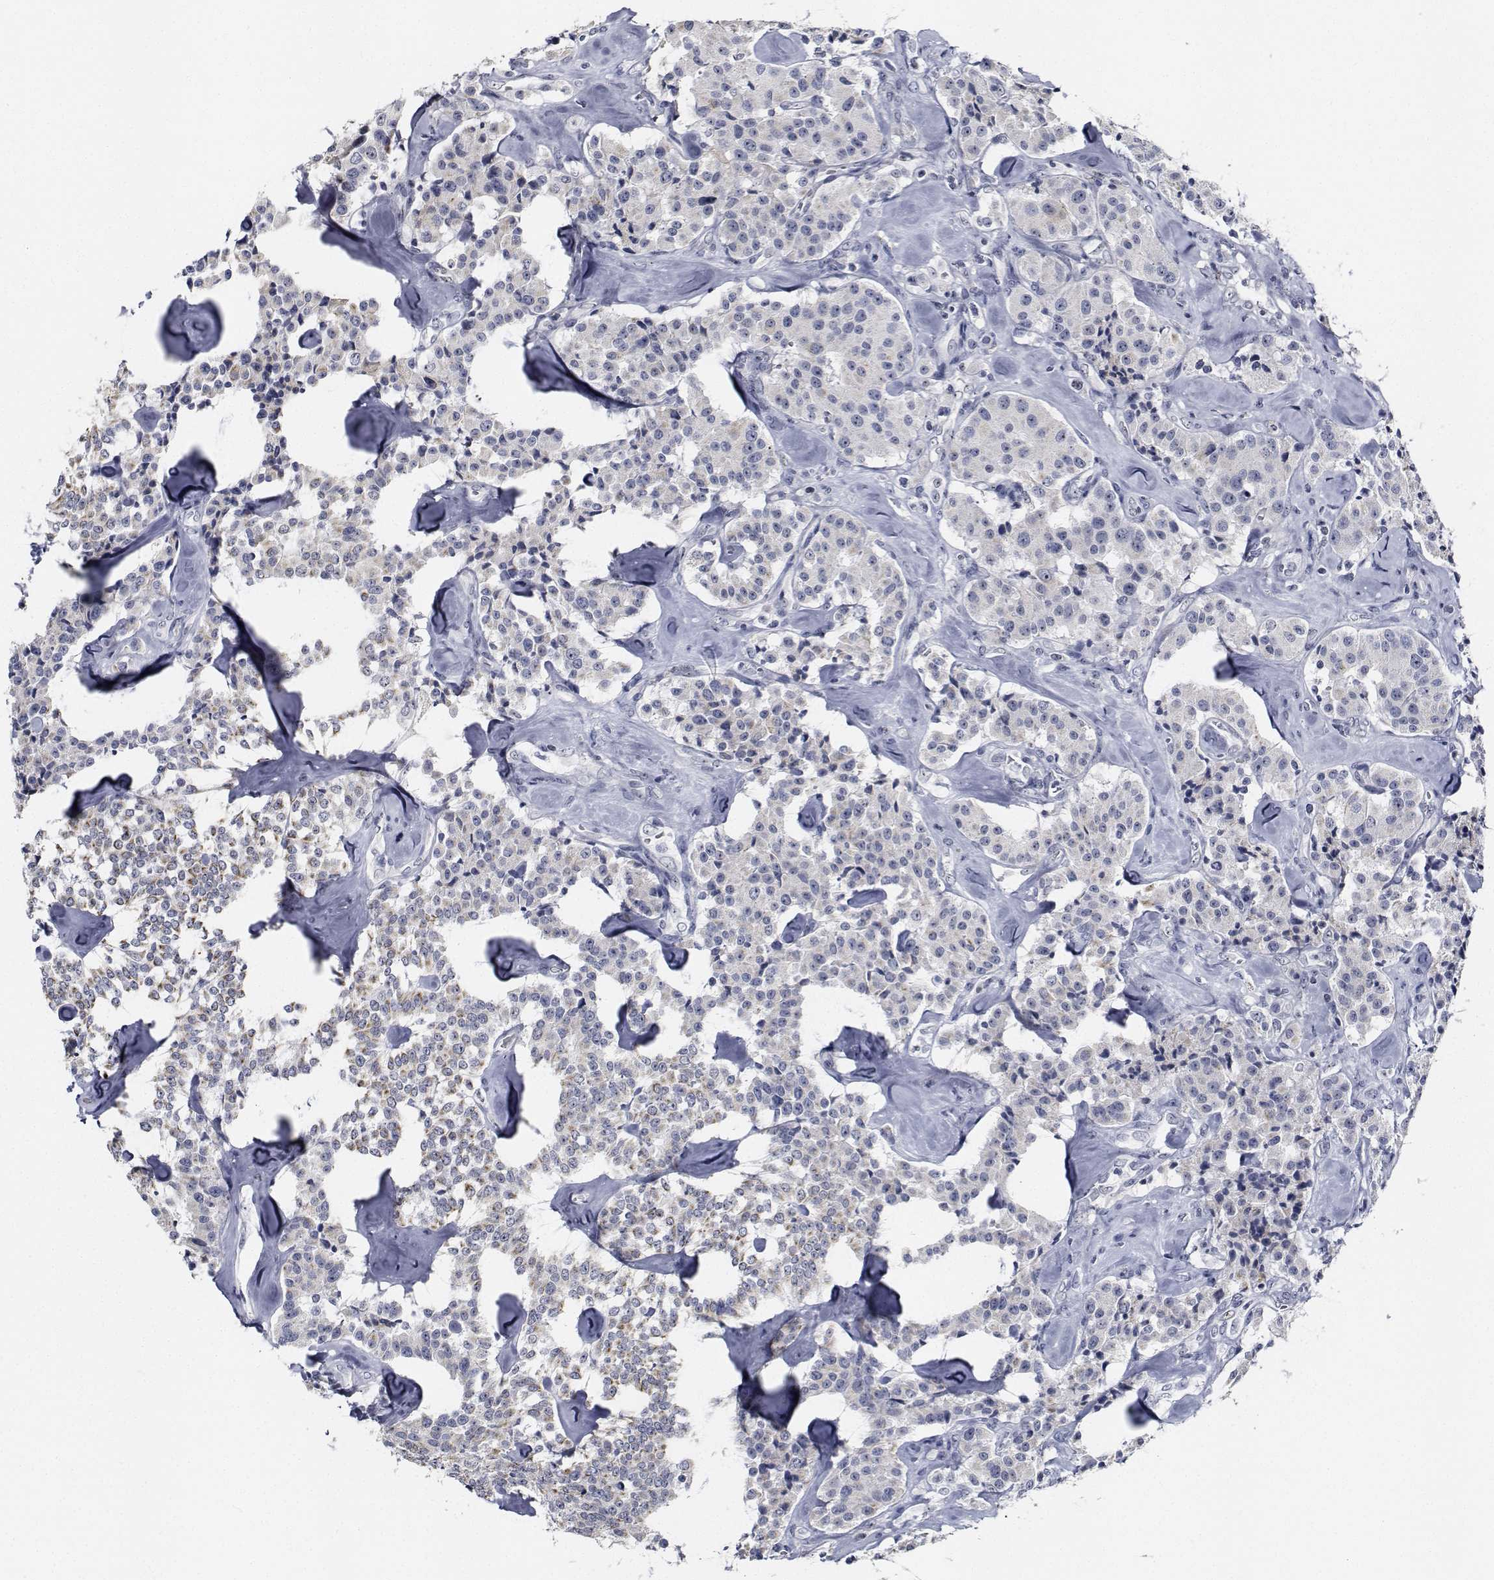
{"staining": {"intensity": "weak", "quantity": "<25%", "location": "cytoplasmic/membranous"}, "tissue": "carcinoid", "cell_type": "Tumor cells", "image_type": "cancer", "snomed": [{"axis": "morphology", "description": "Carcinoid, malignant, NOS"}, {"axis": "topography", "description": "Pancreas"}], "caption": "Protein analysis of malignant carcinoid reveals no significant expression in tumor cells.", "gene": "NVL", "patient": {"sex": "male", "age": 41}}